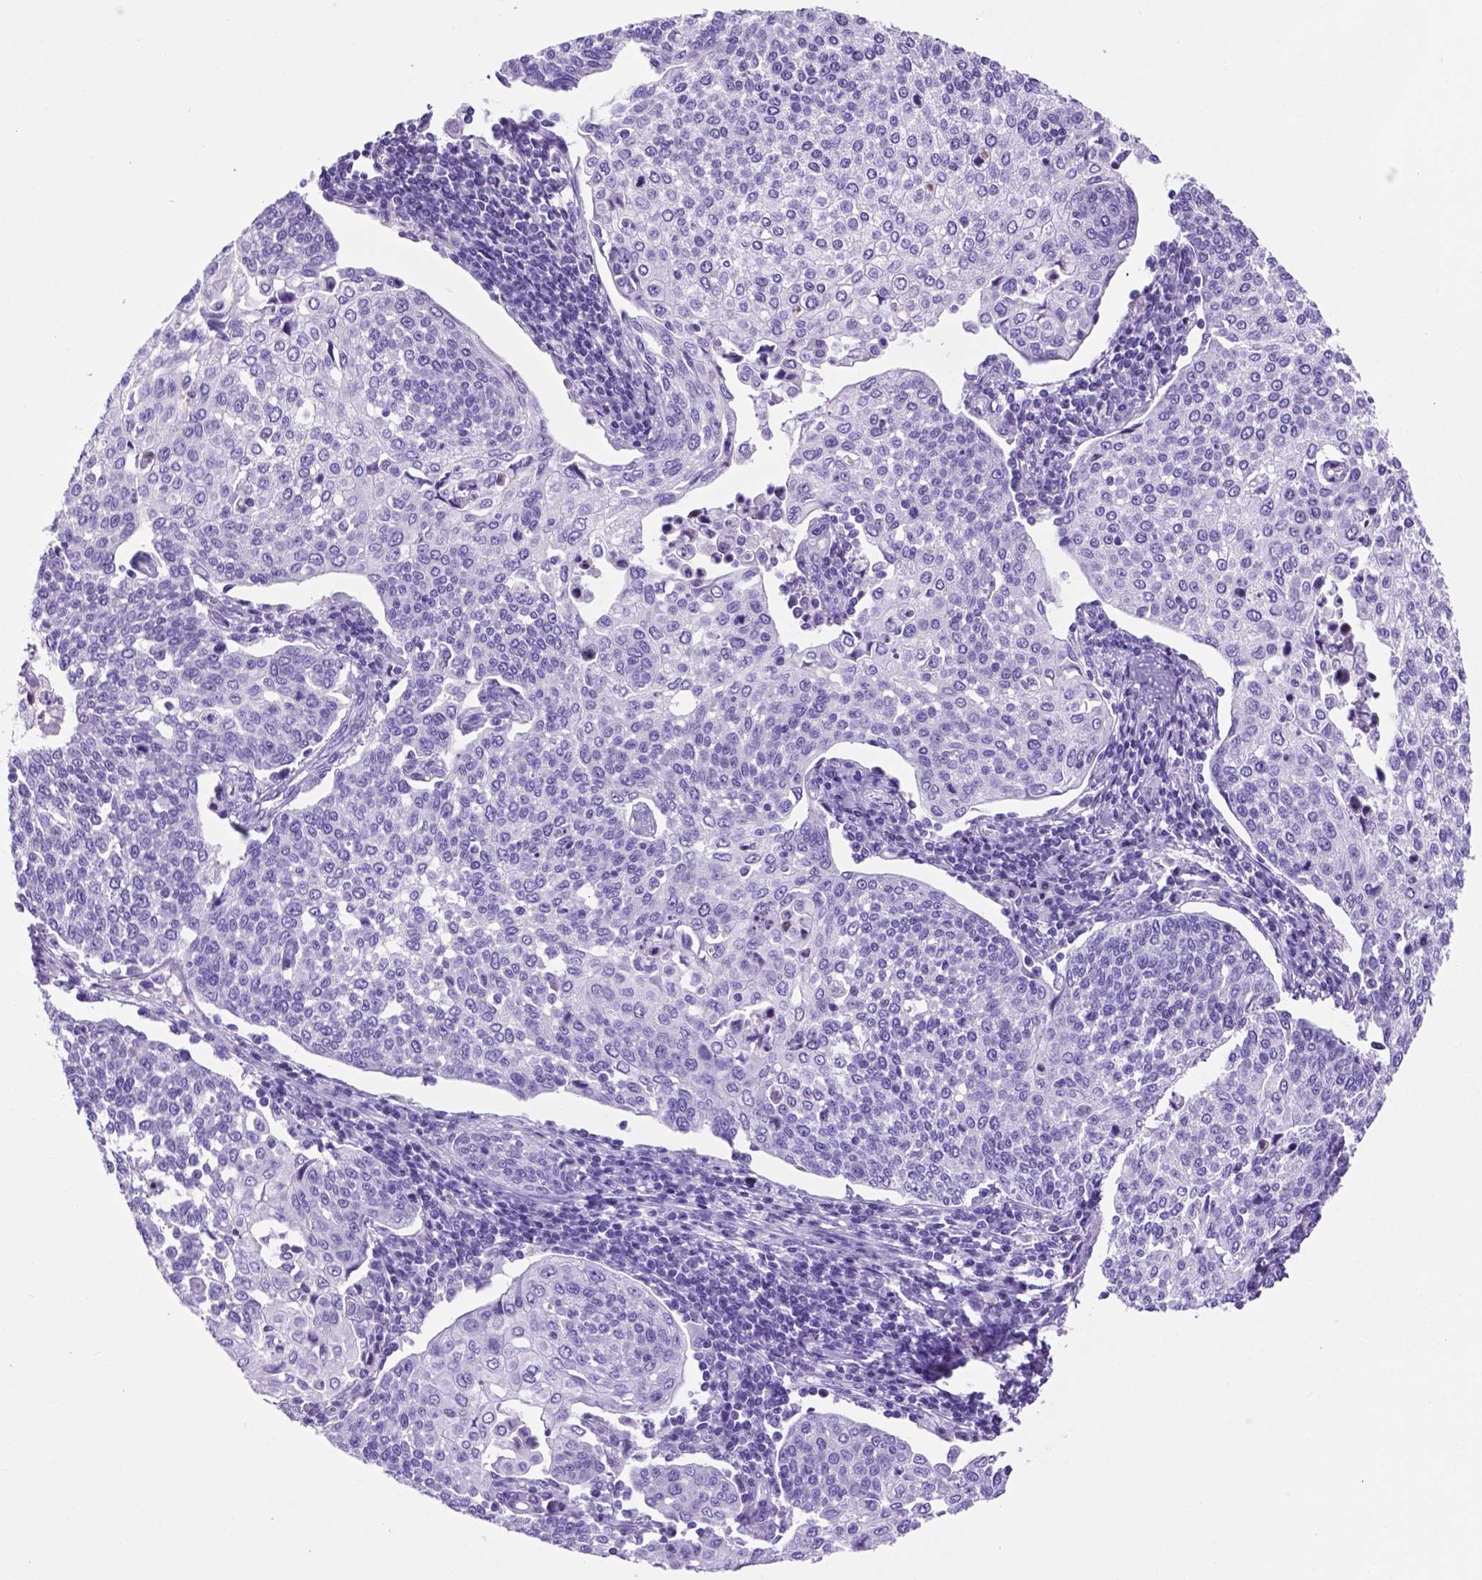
{"staining": {"intensity": "negative", "quantity": "none", "location": "none"}, "tissue": "cervical cancer", "cell_type": "Tumor cells", "image_type": "cancer", "snomed": [{"axis": "morphology", "description": "Squamous cell carcinoma, NOS"}, {"axis": "topography", "description": "Cervix"}], "caption": "This histopathology image is of cervical squamous cell carcinoma stained with immunohistochemistry (IHC) to label a protein in brown with the nuclei are counter-stained blue. There is no expression in tumor cells. (Brightfield microscopy of DAB immunohistochemistry (IHC) at high magnification).", "gene": "C17orf107", "patient": {"sex": "female", "age": 34}}